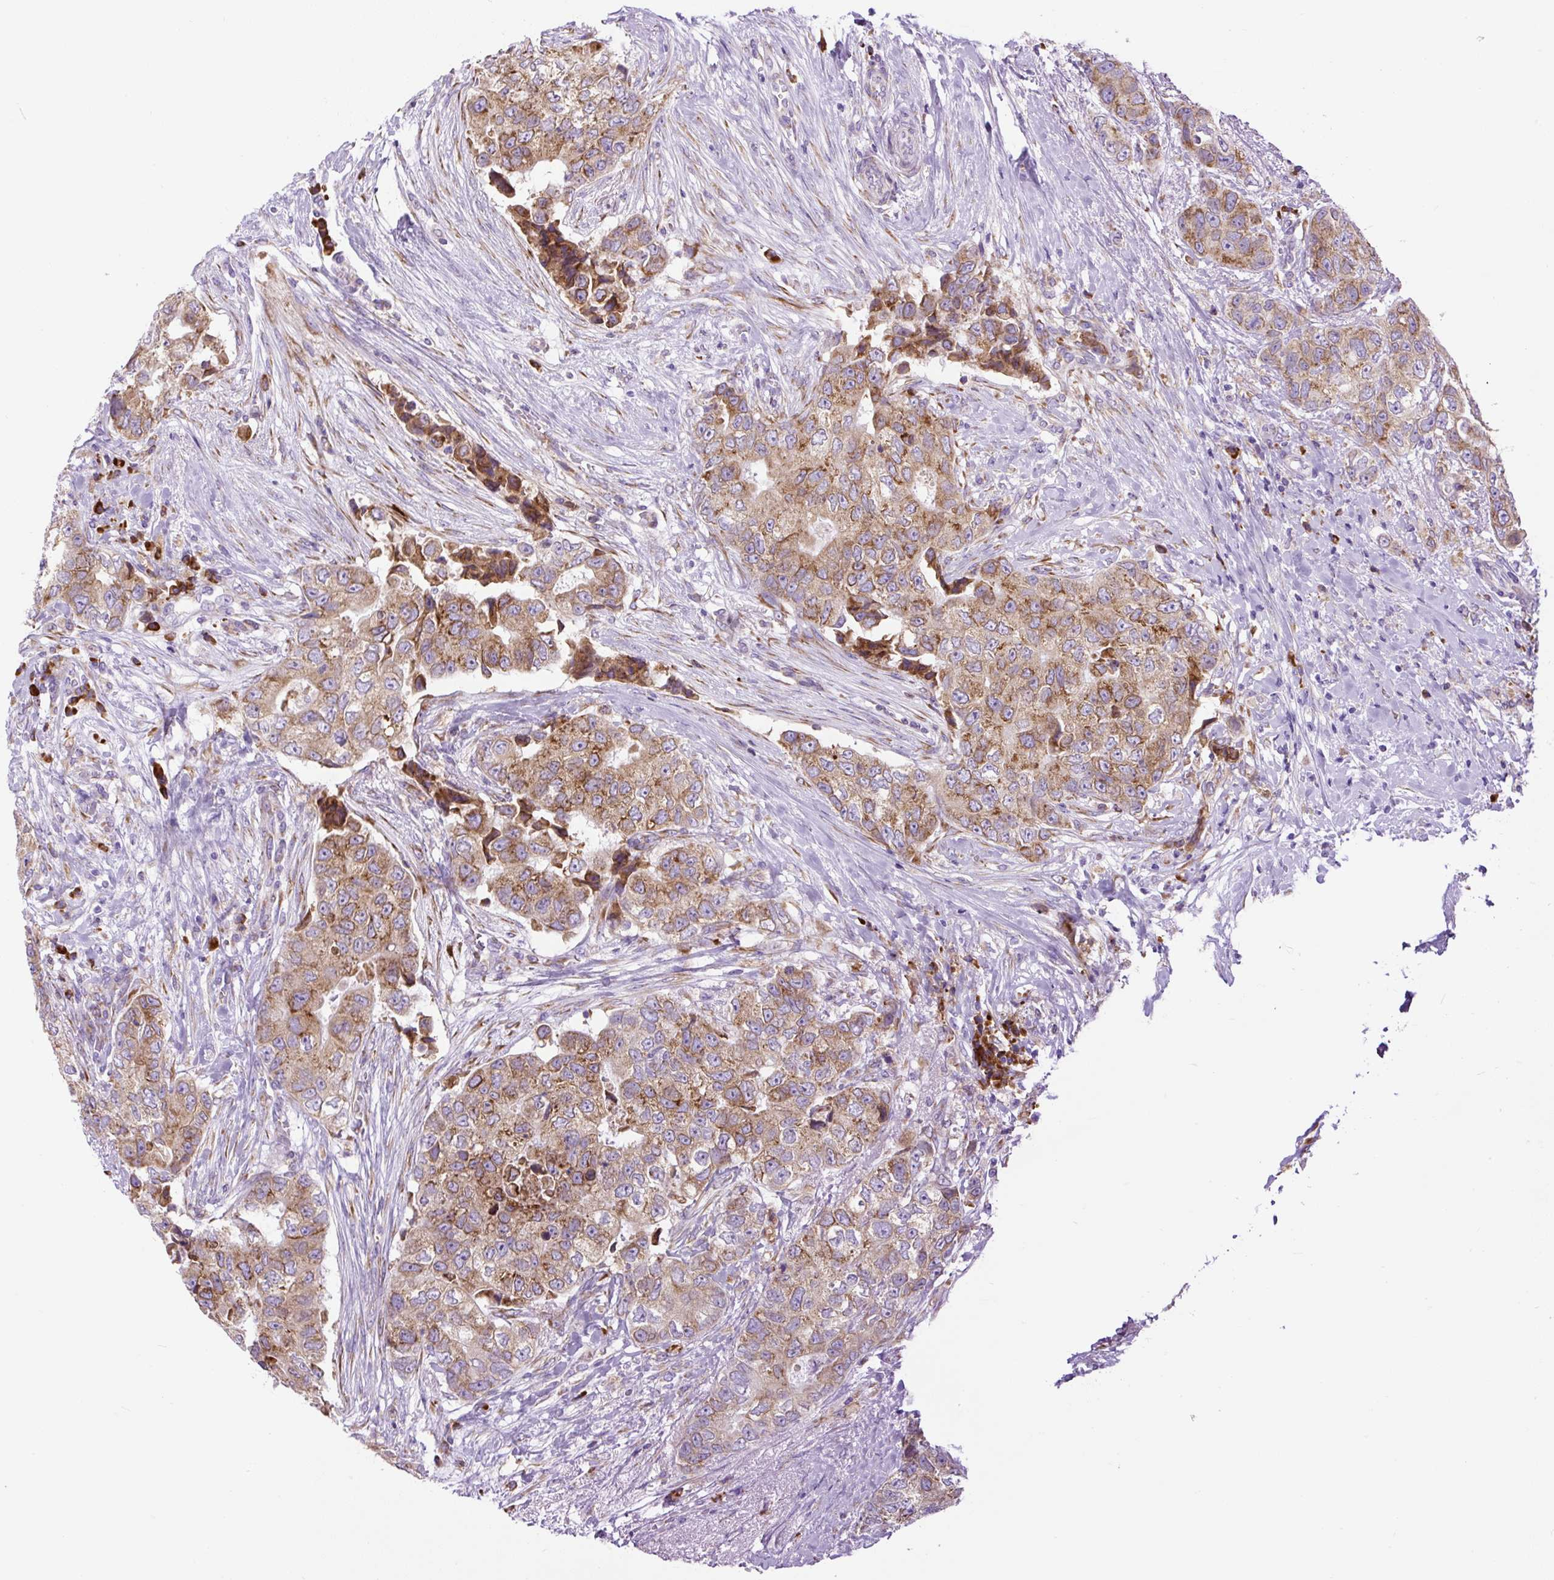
{"staining": {"intensity": "moderate", "quantity": ">75%", "location": "cytoplasmic/membranous"}, "tissue": "breast cancer", "cell_type": "Tumor cells", "image_type": "cancer", "snomed": [{"axis": "morphology", "description": "Normal tissue, NOS"}, {"axis": "morphology", "description": "Duct carcinoma"}, {"axis": "topography", "description": "Breast"}], "caption": "A photomicrograph of human breast cancer (infiltrating ductal carcinoma) stained for a protein shows moderate cytoplasmic/membranous brown staining in tumor cells.", "gene": "DDOST", "patient": {"sex": "female", "age": 62}}